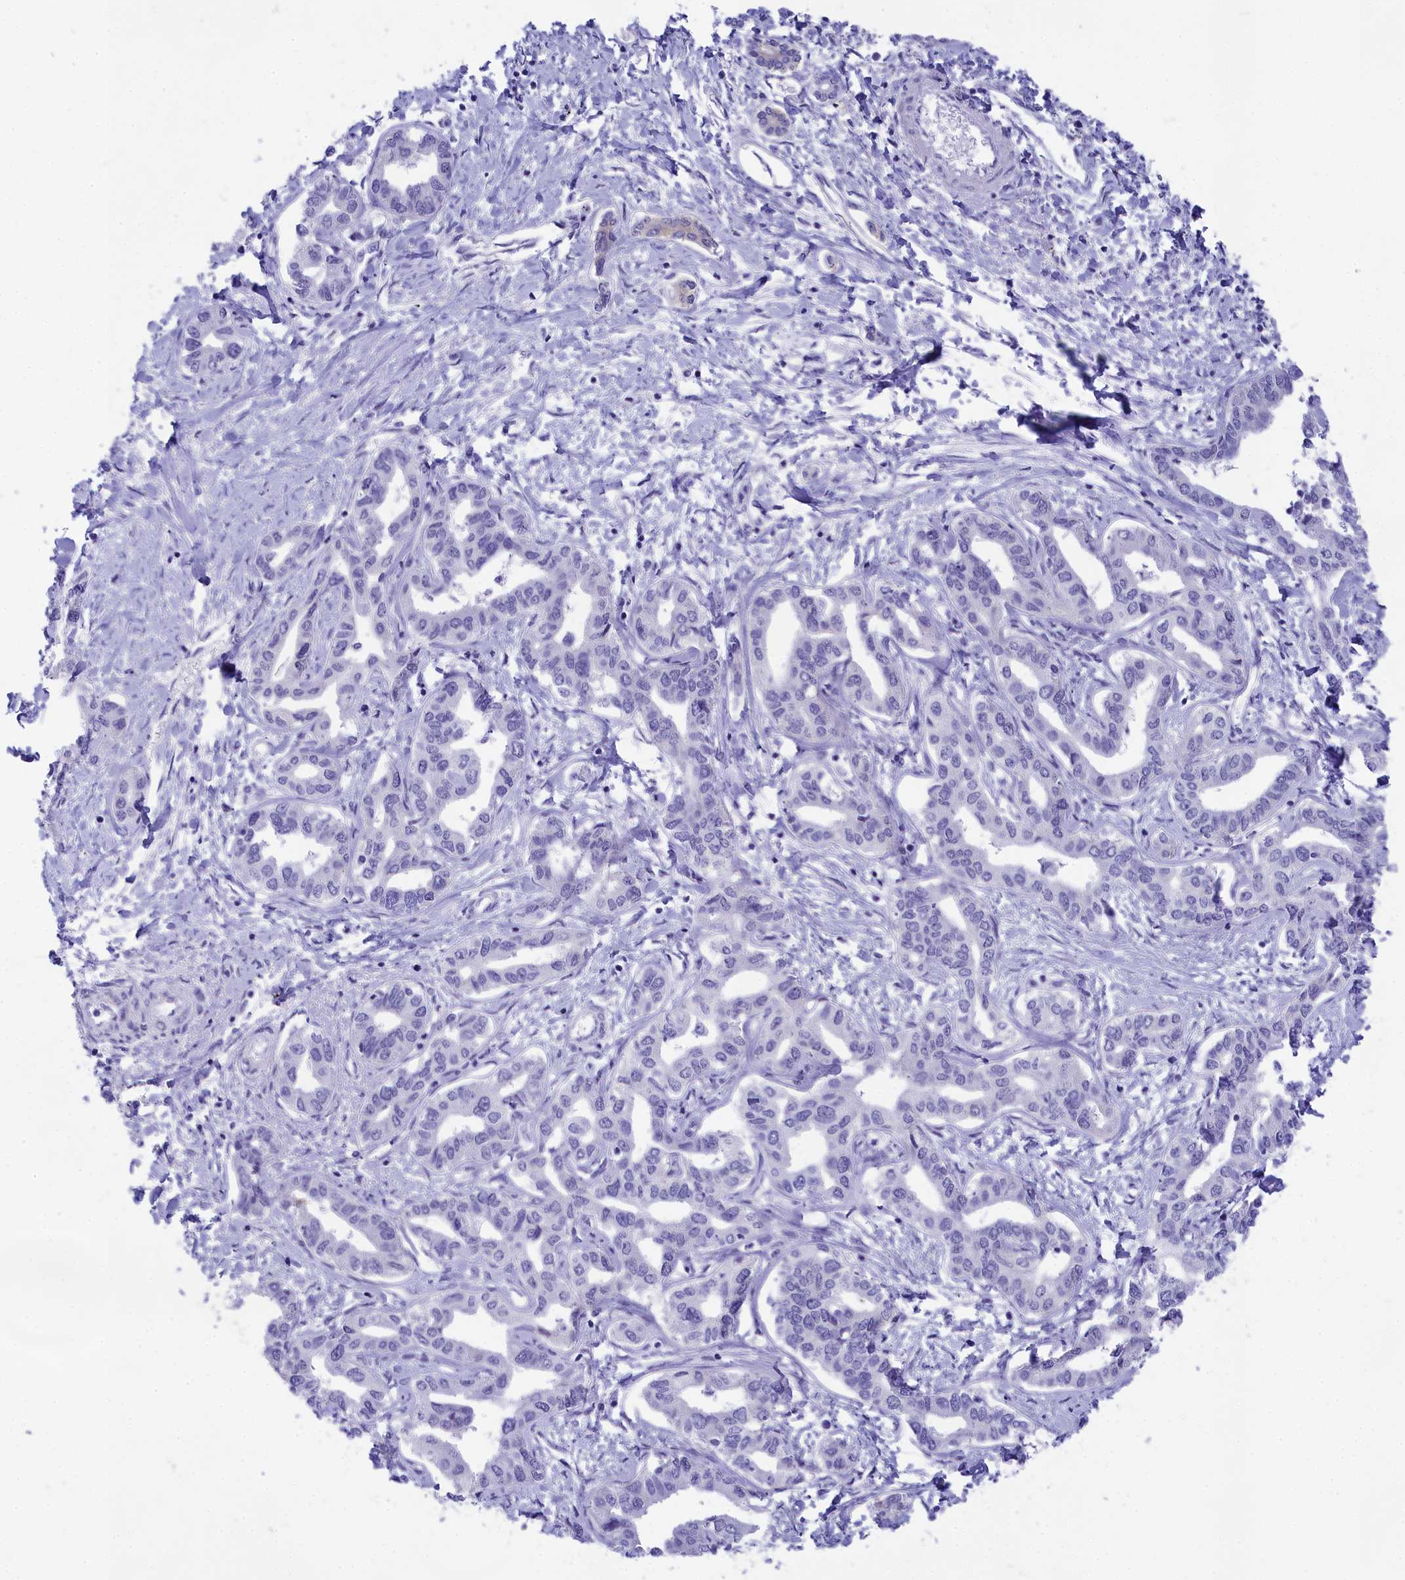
{"staining": {"intensity": "negative", "quantity": "none", "location": "none"}, "tissue": "liver cancer", "cell_type": "Tumor cells", "image_type": "cancer", "snomed": [{"axis": "morphology", "description": "Cholangiocarcinoma"}, {"axis": "topography", "description": "Liver"}], "caption": "High magnification brightfield microscopy of liver cancer (cholangiocarcinoma) stained with DAB (brown) and counterstained with hematoxylin (blue): tumor cells show no significant staining.", "gene": "TACSTD2", "patient": {"sex": "male", "age": 59}}